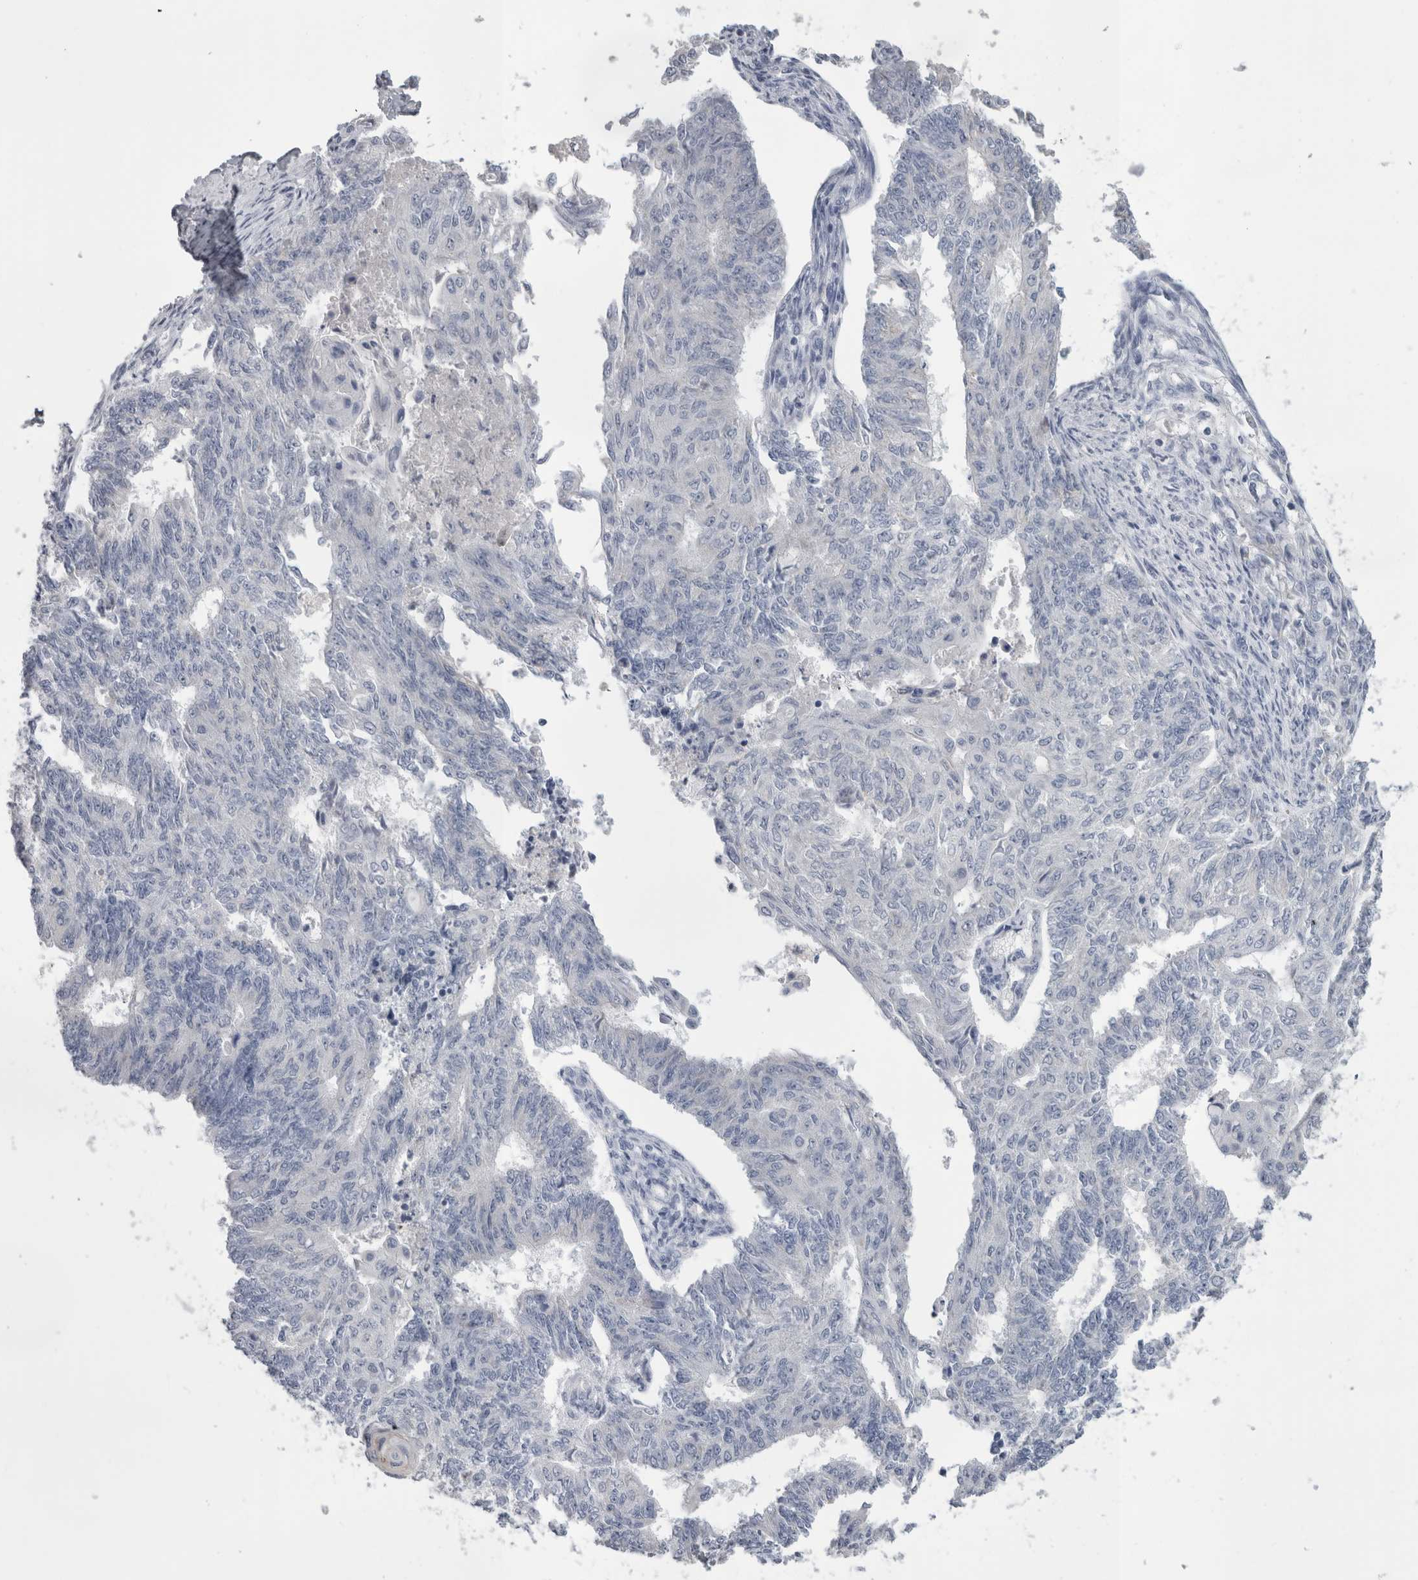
{"staining": {"intensity": "negative", "quantity": "none", "location": "none"}, "tissue": "endometrial cancer", "cell_type": "Tumor cells", "image_type": "cancer", "snomed": [{"axis": "morphology", "description": "Adenocarcinoma, NOS"}, {"axis": "topography", "description": "Endometrium"}], "caption": "This micrograph is of endometrial cancer (adenocarcinoma) stained with immunohistochemistry to label a protein in brown with the nuclei are counter-stained blue. There is no positivity in tumor cells.", "gene": "DHRS4", "patient": {"sex": "female", "age": 32}}